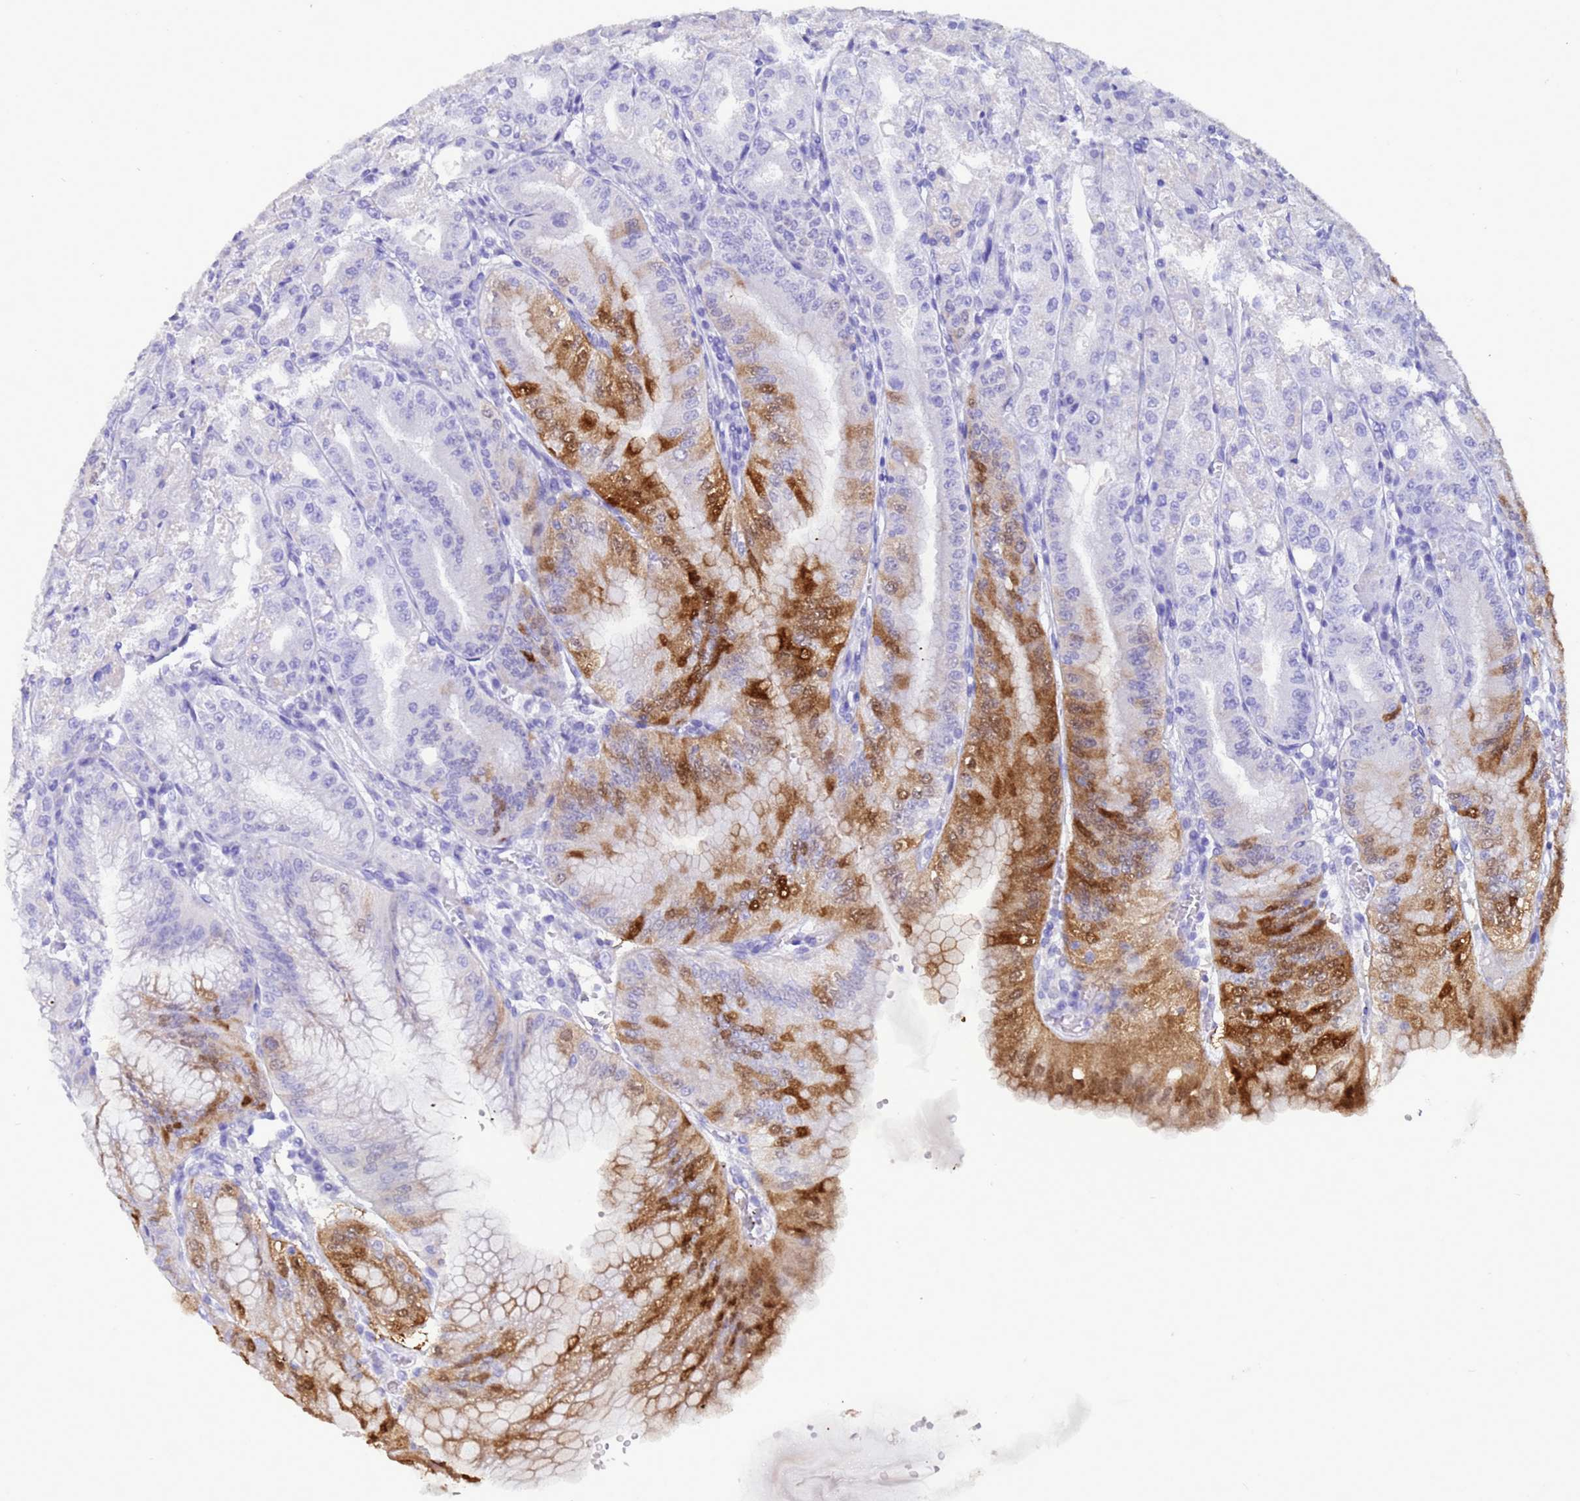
{"staining": {"intensity": "strong", "quantity": "<25%", "location": "cytoplasmic/membranous,nuclear"}, "tissue": "stomach", "cell_type": "Glandular cells", "image_type": "normal", "snomed": [{"axis": "morphology", "description": "Normal tissue, NOS"}, {"axis": "topography", "description": "Stomach, upper"}, {"axis": "topography", "description": "Stomach, lower"}], "caption": "Immunohistochemical staining of normal stomach shows <25% levels of strong cytoplasmic/membranous,nuclear protein positivity in approximately <25% of glandular cells.", "gene": "AKR1C2", "patient": {"sex": "male", "age": 71}}